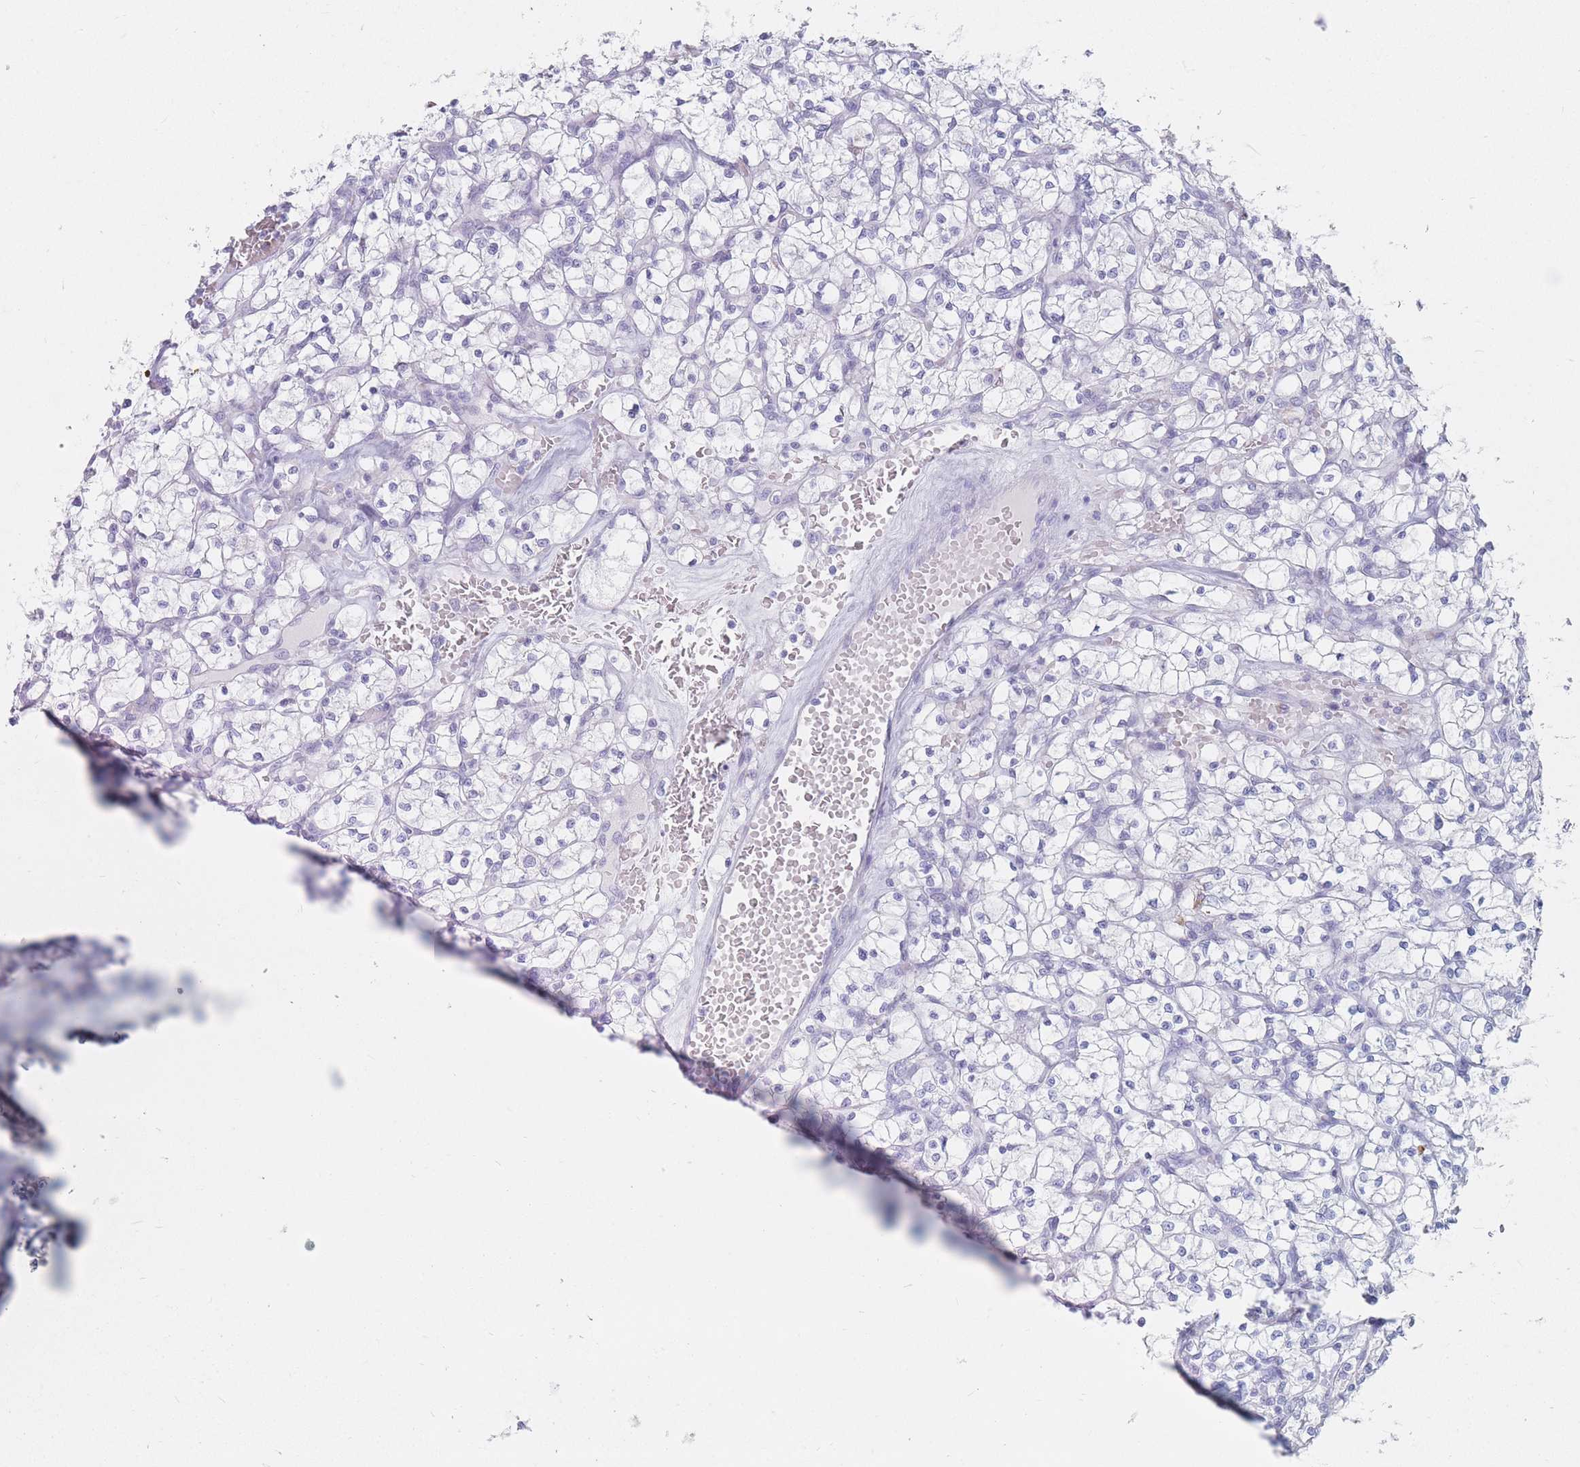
{"staining": {"intensity": "negative", "quantity": "none", "location": "none"}, "tissue": "renal cancer", "cell_type": "Tumor cells", "image_type": "cancer", "snomed": [{"axis": "morphology", "description": "Adenocarcinoma, NOS"}, {"axis": "topography", "description": "Kidney"}], "caption": "A micrograph of human renal cancer (adenocarcinoma) is negative for staining in tumor cells.", "gene": "ST3GAL5", "patient": {"sex": "female", "age": 64}}